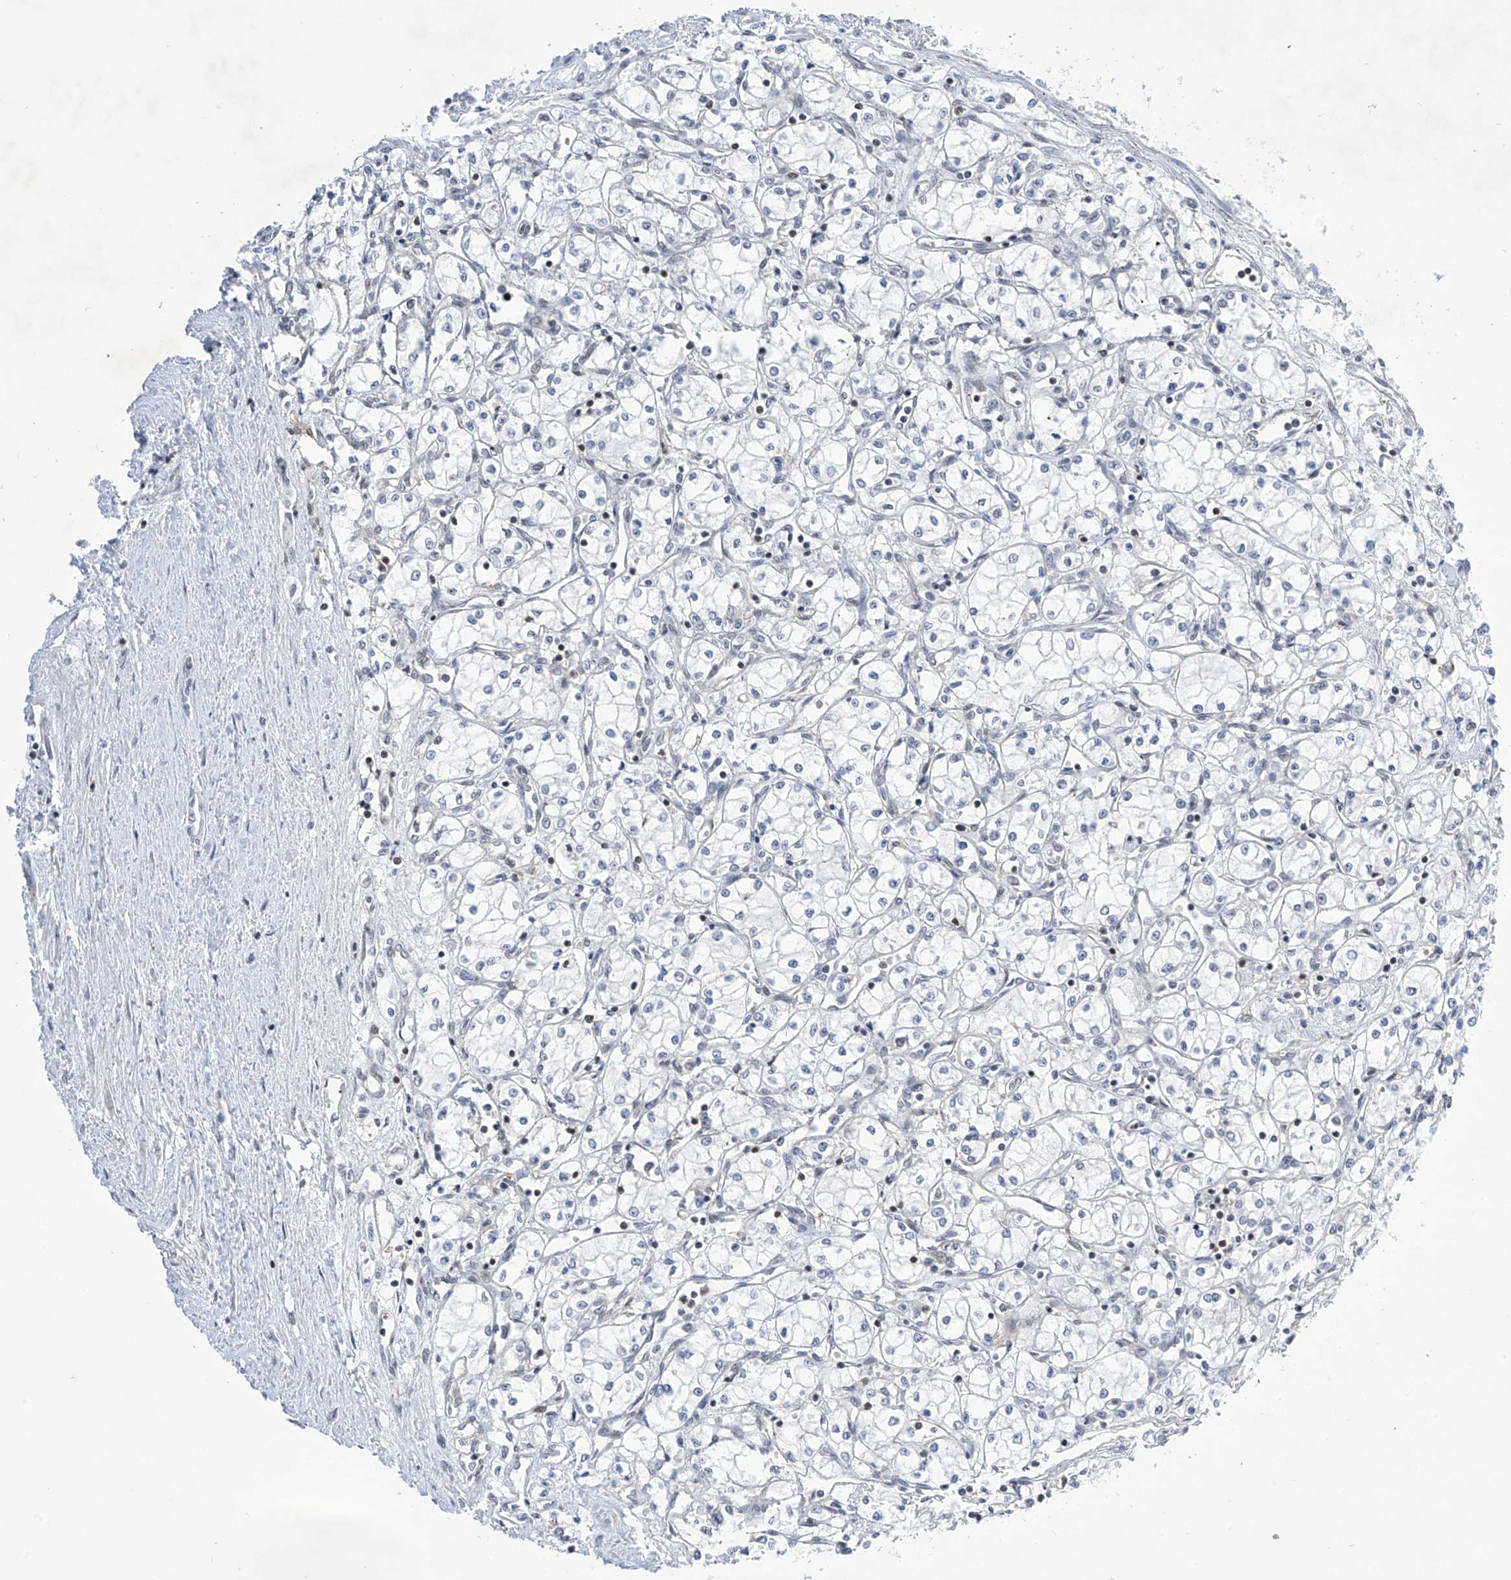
{"staining": {"intensity": "negative", "quantity": "none", "location": "none"}, "tissue": "renal cancer", "cell_type": "Tumor cells", "image_type": "cancer", "snomed": [{"axis": "morphology", "description": "Adenocarcinoma, NOS"}, {"axis": "topography", "description": "Kidney"}], "caption": "Immunohistochemistry photomicrograph of neoplastic tissue: human adenocarcinoma (renal) stained with DAB (3,3'-diaminobenzidine) demonstrates no significant protein staining in tumor cells. Brightfield microscopy of IHC stained with DAB (3,3'-diaminobenzidine) (brown) and hematoxylin (blue), captured at high magnification.", "gene": "MSL3", "patient": {"sex": "male", "age": 59}}